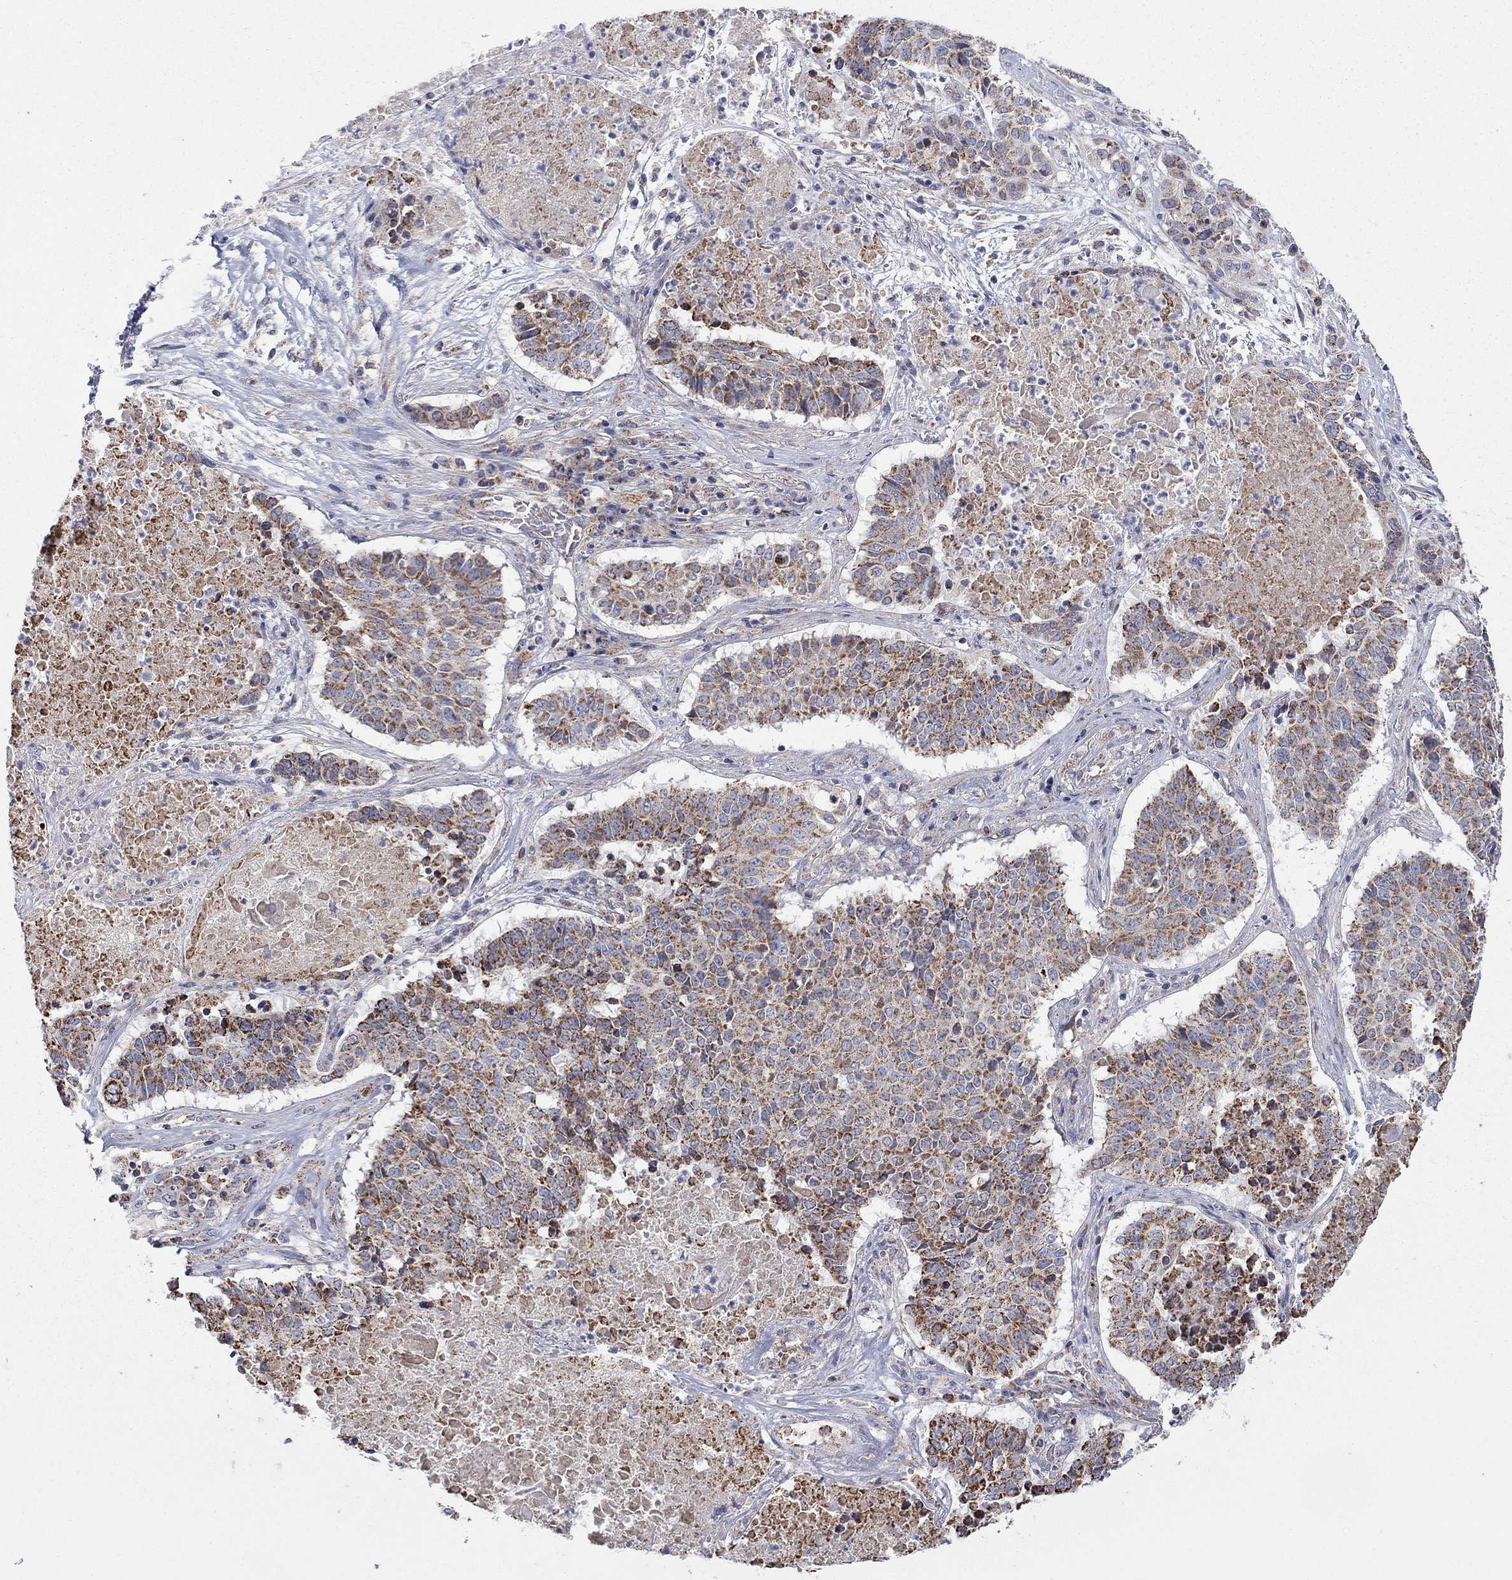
{"staining": {"intensity": "moderate", "quantity": "25%-75%", "location": "cytoplasmic/membranous"}, "tissue": "lung cancer", "cell_type": "Tumor cells", "image_type": "cancer", "snomed": [{"axis": "morphology", "description": "Squamous cell carcinoma, NOS"}, {"axis": "topography", "description": "Lung"}], "caption": "Immunohistochemistry (DAB) staining of lung cancer demonstrates moderate cytoplasmic/membranous protein staining in about 25%-75% of tumor cells.", "gene": "HPS5", "patient": {"sex": "male", "age": 64}}